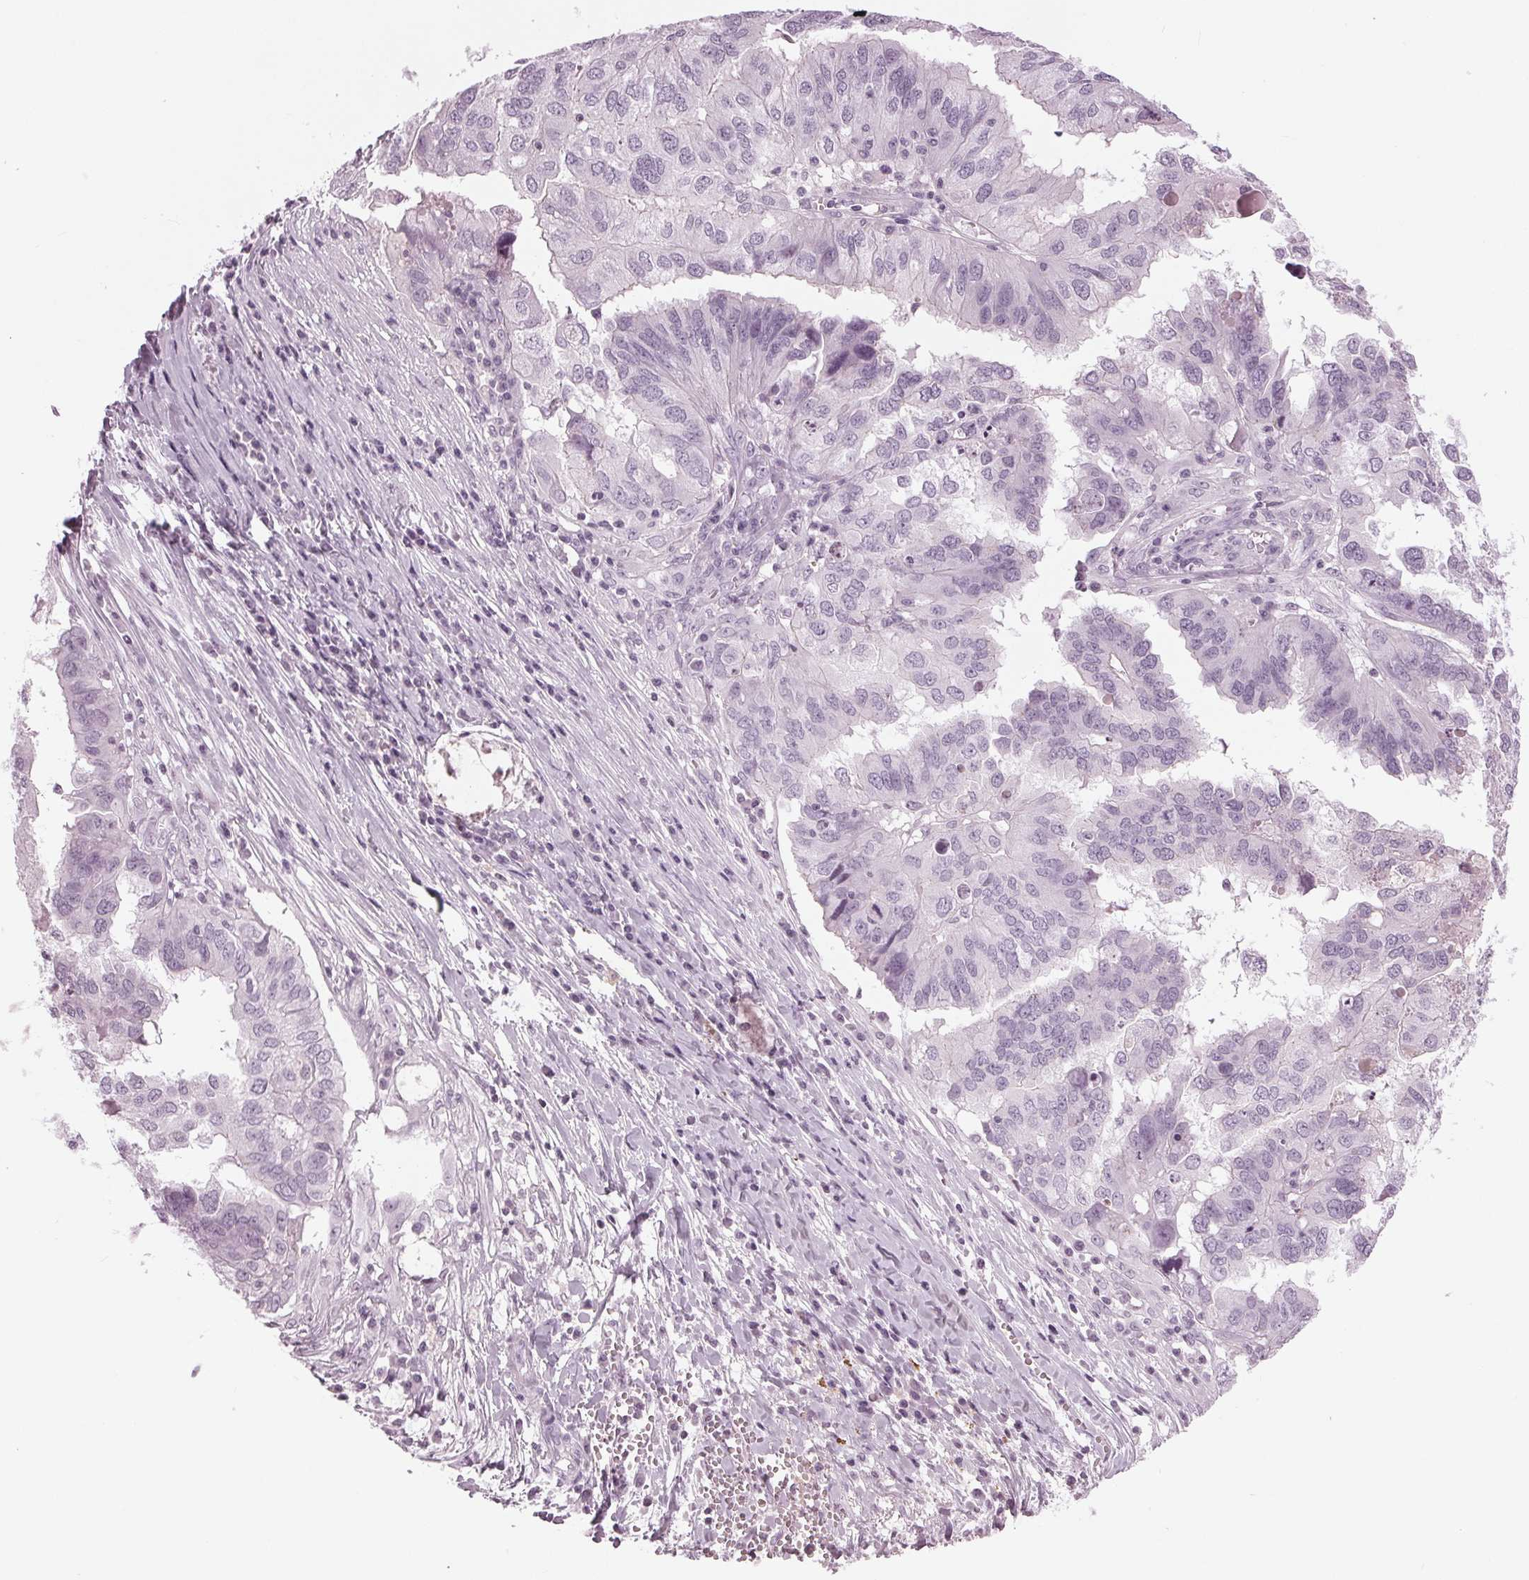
{"staining": {"intensity": "negative", "quantity": "none", "location": "none"}, "tissue": "ovarian cancer", "cell_type": "Tumor cells", "image_type": "cancer", "snomed": [{"axis": "morphology", "description": "Cystadenocarcinoma, serous, NOS"}, {"axis": "topography", "description": "Ovary"}], "caption": "IHC of human ovarian serous cystadenocarcinoma displays no expression in tumor cells. (Stains: DAB immunohistochemistry (IHC) with hematoxylin counter stain, Microscopy: brightfield microscopy at high magnification).", "gene": "SLC9A4", "patient": {"sex": "female", "age": 79}}